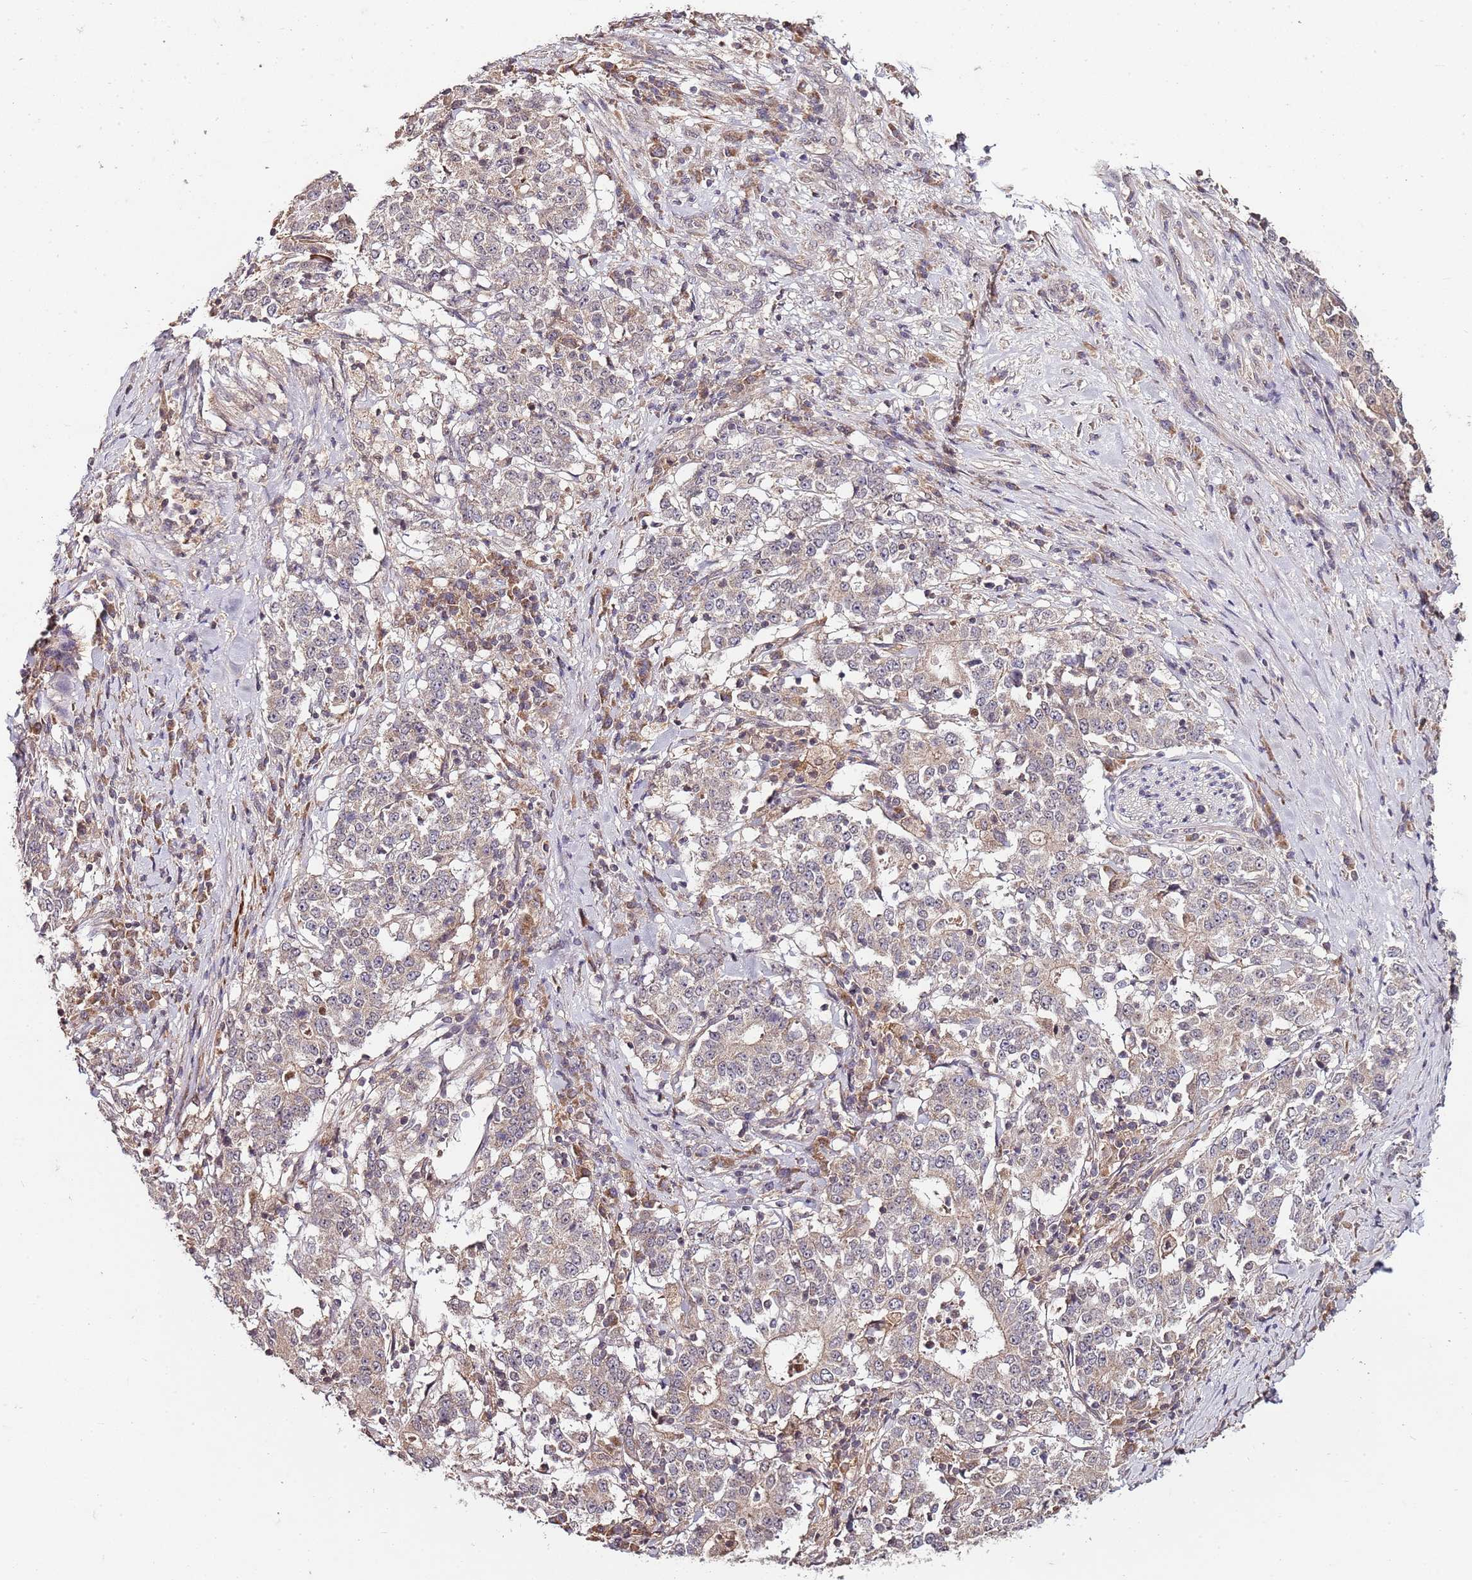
{"staining": {"intensity": "weak", "quantity": "<25%", "location": "cytoplasmic/membranous"}, "tissue": "stomach cancer", "cell_type": "Tumor cells", "image_type": "cancer", "snomed": [{"axis": "morphology", "description": "Adenocarcinoma, NOS"}, {"axis": "topography", "description": "Stomach"}], "caption": "This photomicrograph is of stomach cancer stained with immunohistochemistry (IHC) to label a protein in brown with the nuclei are counter-stained blue. There is no expression in tumor cells. (IHC, brightfield microscopy, high magnification).", "gene": "LIN37", "patient": {"sex": "male", "age": 59}}